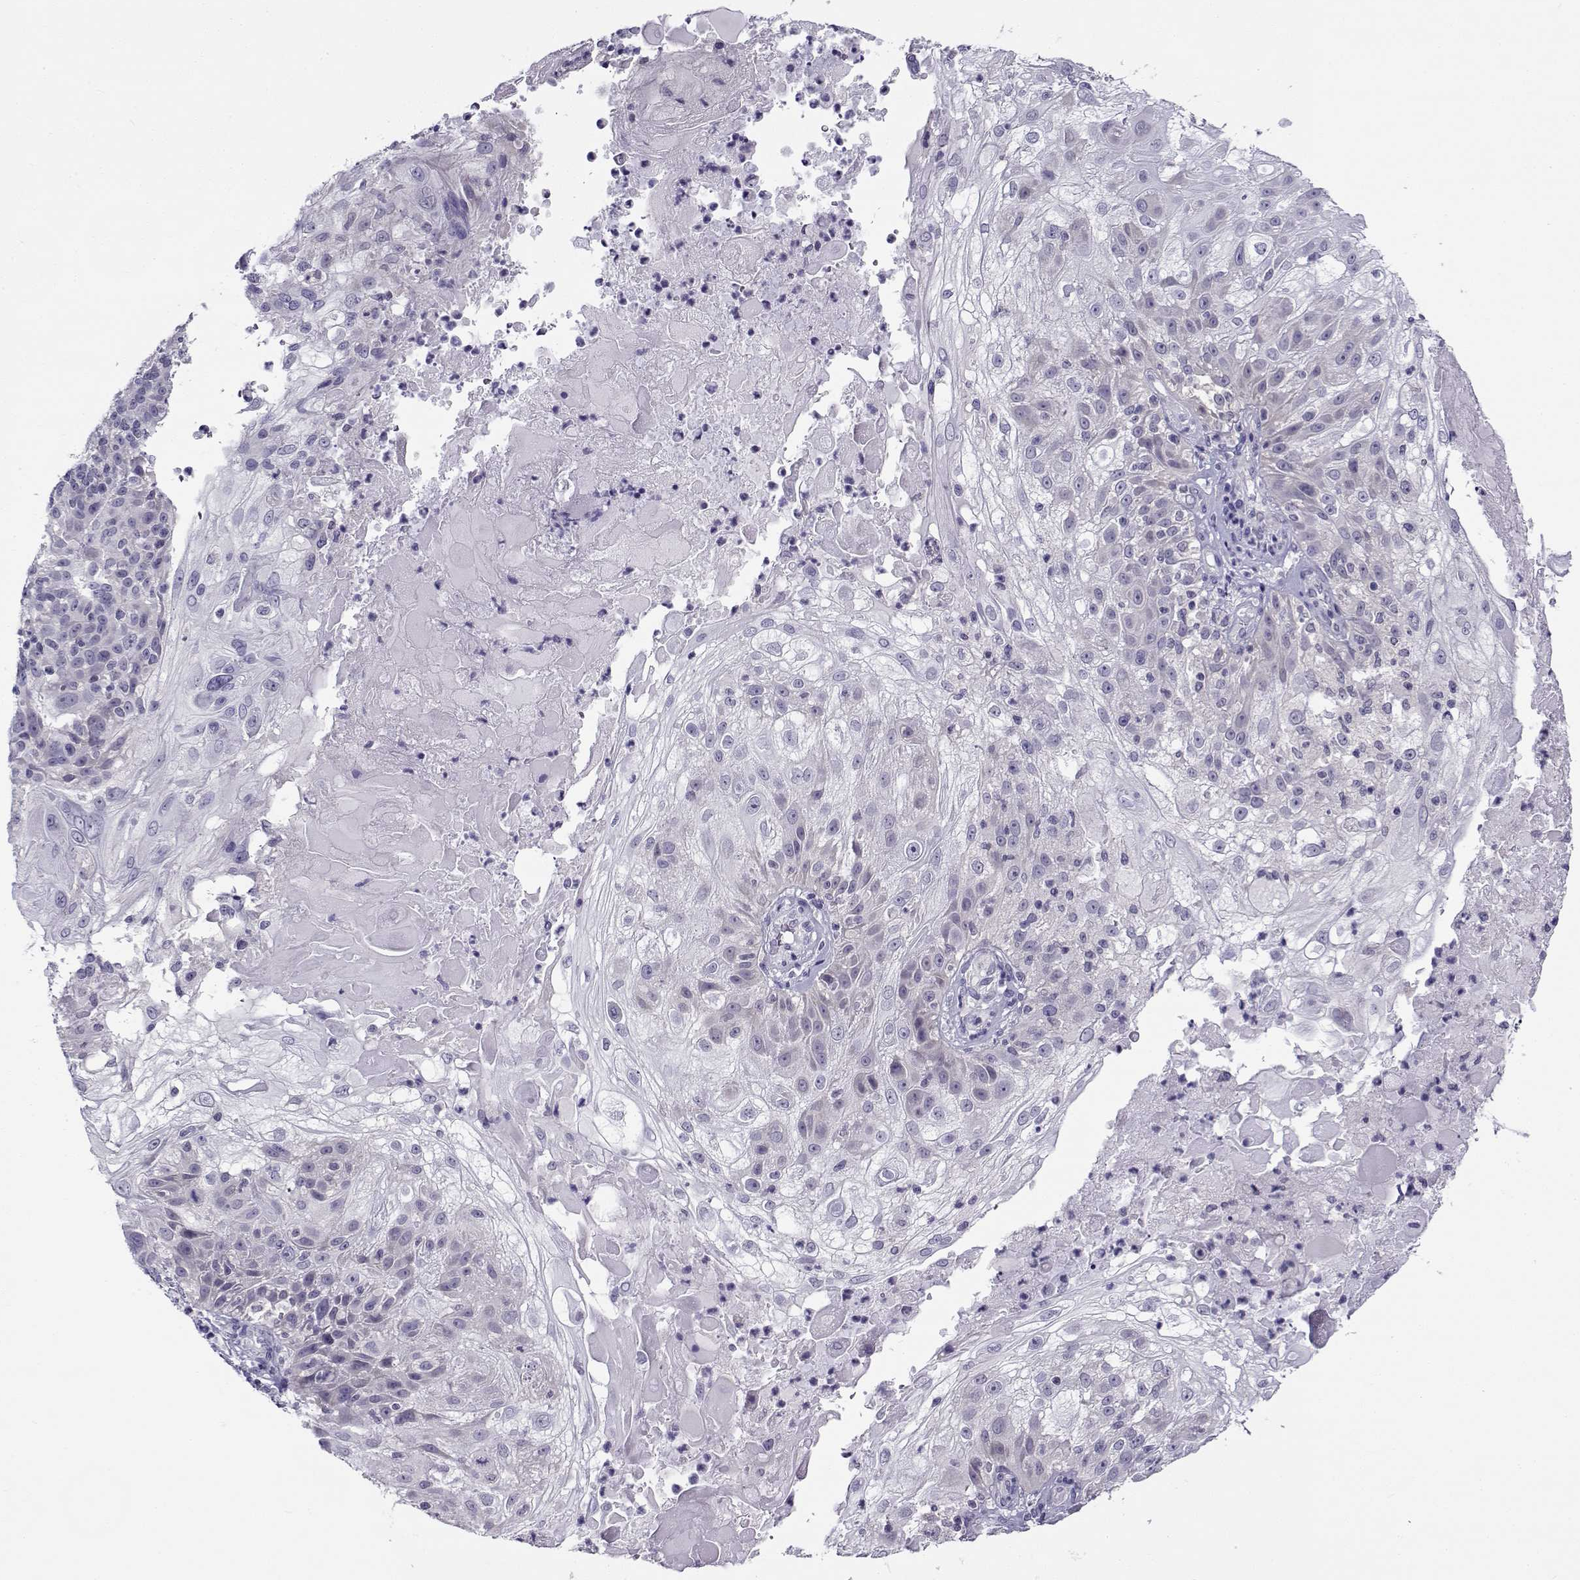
{"staining": {"intensity": "negative", "quantity": "none", "location": "none"}, "tissue": "skin cancer", "cell_type": "Tumor cells", "image_type": "cancer", "snomed": [{"axis": "morphology", "description": "Normal tissue, NOS"}, {"axis": "morphology", "description": "Squamous cell carcinoma, NOS"}, {"axis": "topography", "description": "Skin"}], "caption": "Squamous cell carcinoma (skin) stained for a protein using immunohistochemistry (IHC) reveals no positivity tumor cells.", "gene": "FEZF1", "patient": {"sex": "female", "age": 83}}